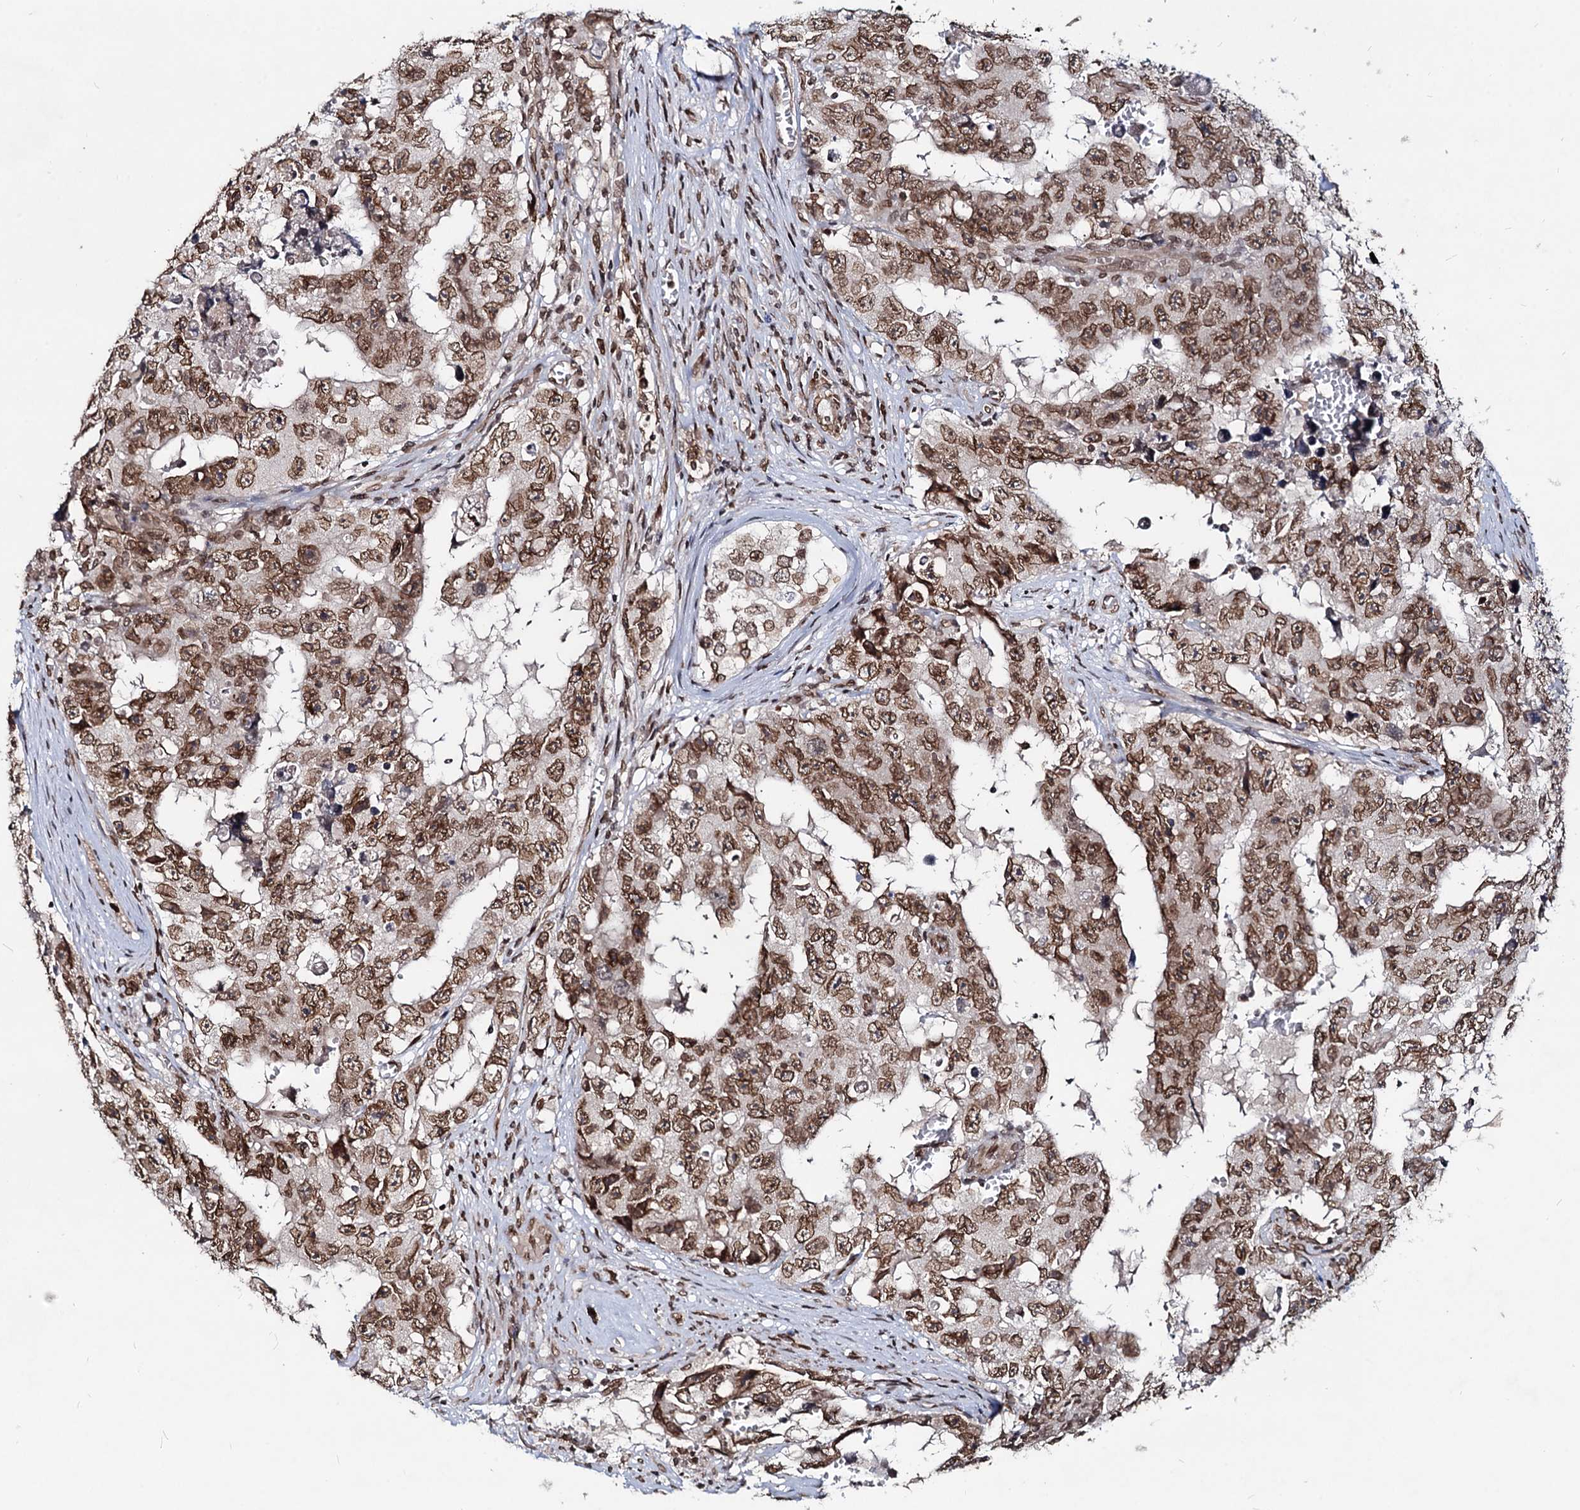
{"staining": {"intensity": "moderate", "quantity": ">75%", "location": "cytoplasmic/membranous,nuclear"}, "tissue": "testis cancer", "cell_type": "Tumor cells", "image_type": "cancer", "snomed": [{"axis": "morphology", "description": "Carcinoma, Embryonal, NOS"}, {"axis": "topography", "description": "Testis"}], "caption": "A high-resolution histopathology image shows IHC staining of testis embryonal carcinoma, which shows moderate cytoplasmic/membranous and nuclear positivity in about >75% of tumor cells. The staining was performed using DAB, with brown indicating positive protein expression. Nuclei are stained blue with hematoxylin.", "gene": "RNF6", "patient": {"sex": "male", "age": 17}}